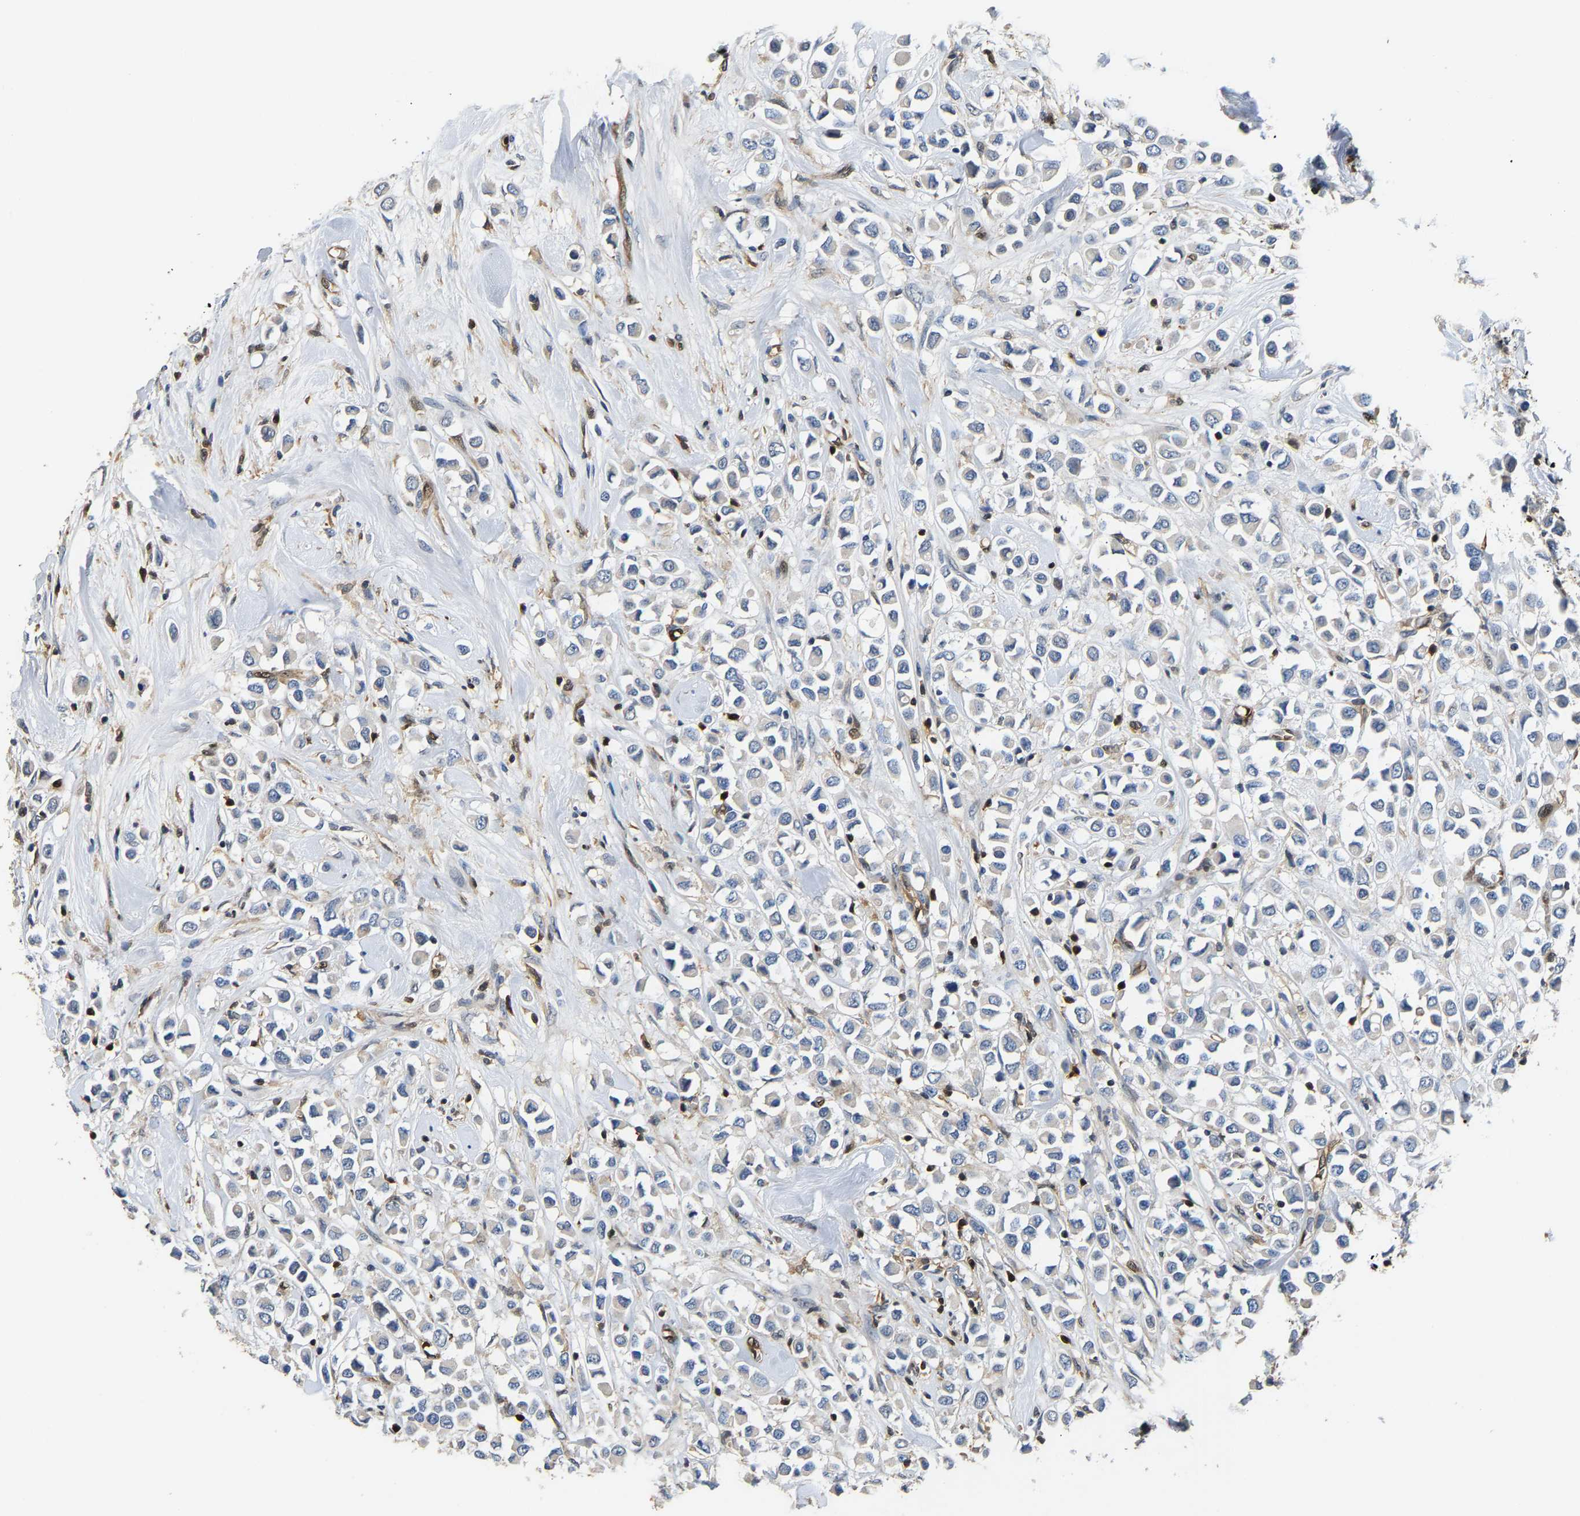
{"staining": {"intensity": "negative", "quantity": "none", "location": "none"}, "tissue": "breast cancer", "cell_type": "Tumor cells", "image_type": "cancer", "snomed": [{"axis": "morphology", "description": "Duct carcinoma"}, {"axis": "topography", "description": "Breast"}], "caption": "High magnification brightfield microscopy of intraductal carcinoma (breast) stained with DAB (brown) and counterstained with hematoxylin (blue): tumor cells show no significant positivity.", "gene": "GIMAP7", "patient": {"sex": "female", "age": 61}}